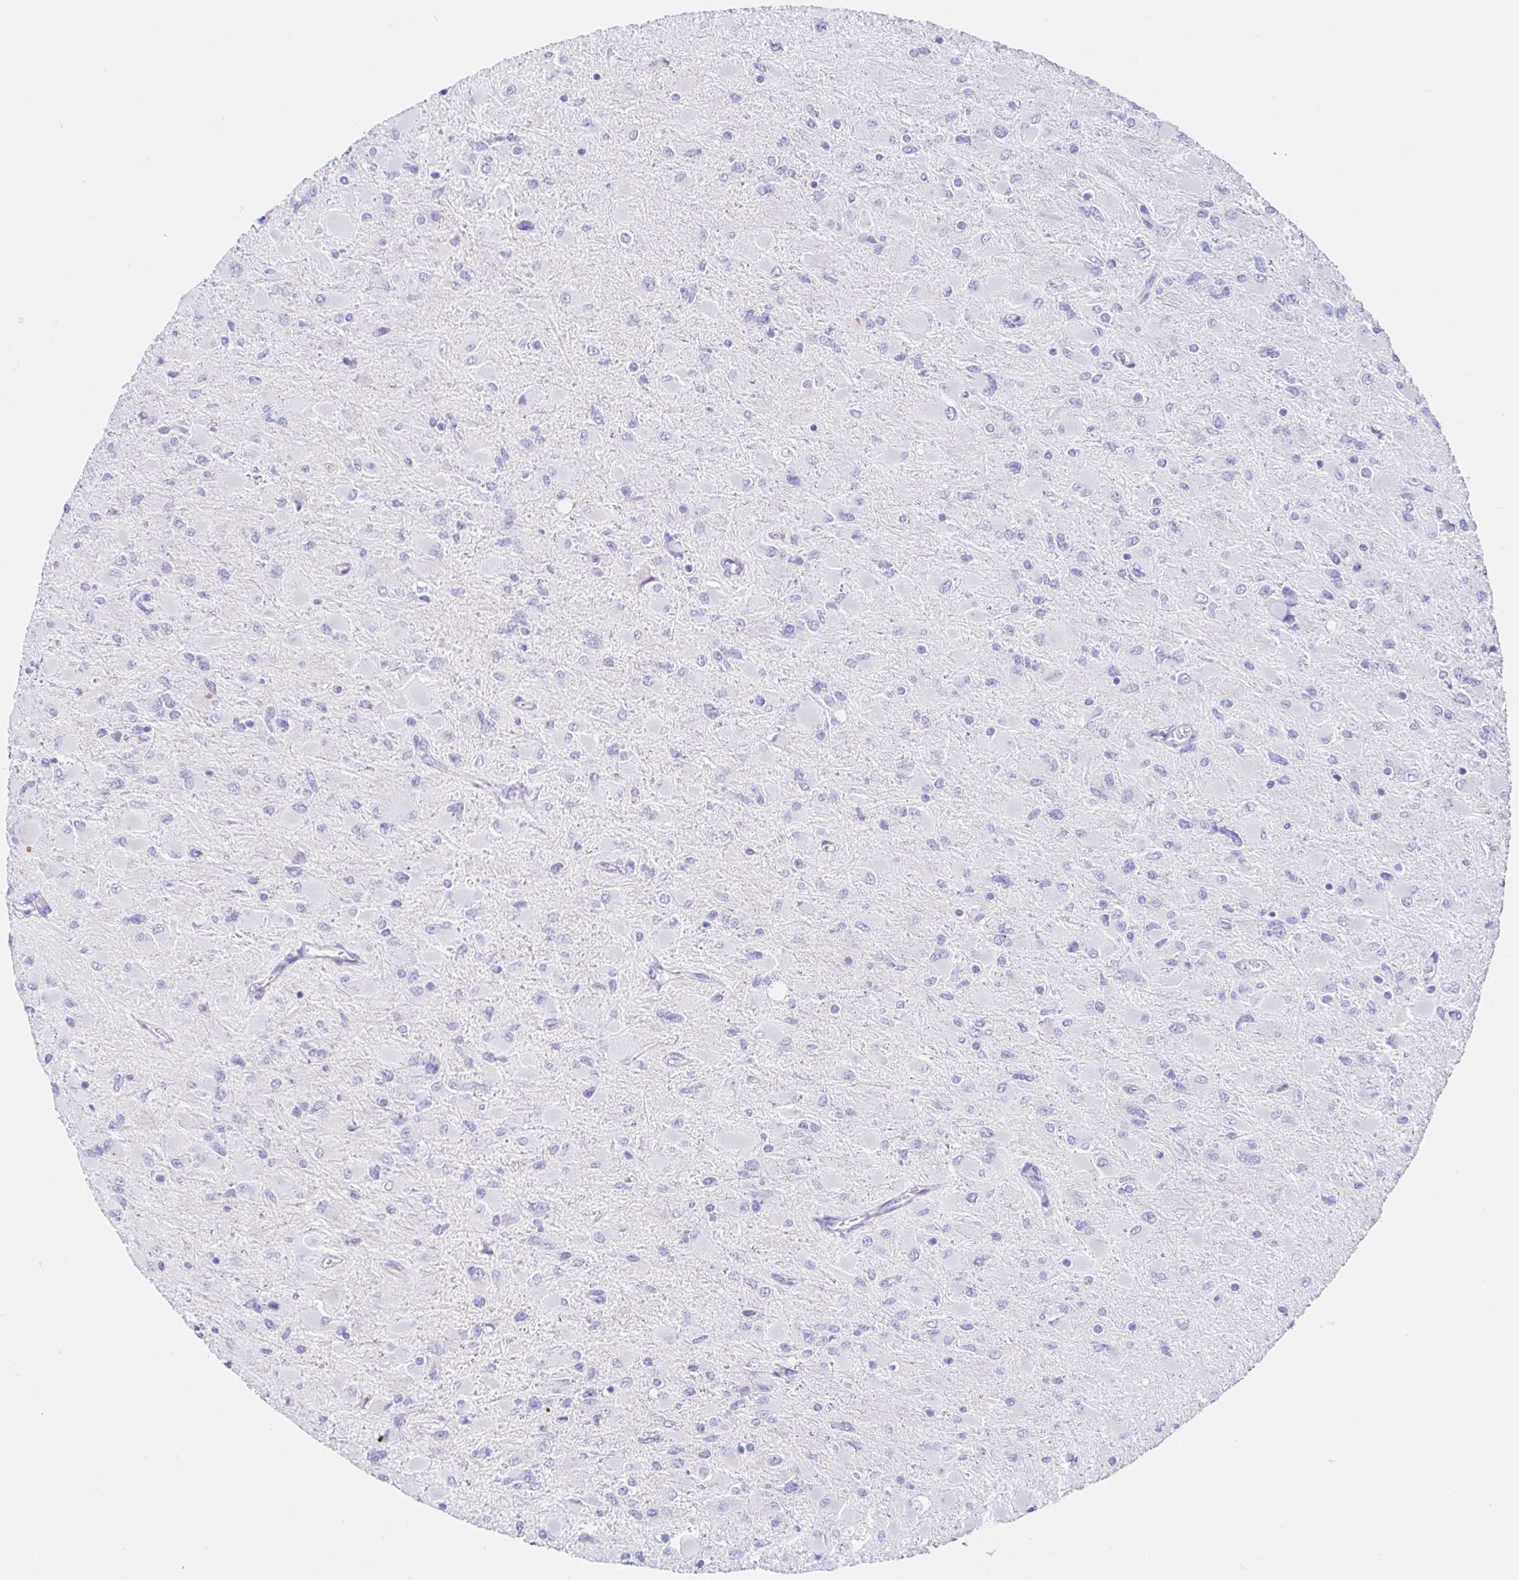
{"staining": {"intensity": "negative", "quantity": "none", "location": "none"}, "tissue": "glioma", "cell_type": "Tumor cells", "image_type": "cancer", "snomed": [{"axis": "morphology", "description": "Glioma, malignant, High grade"}, {"axis": "topography", "description": "Cerebral cortex"}], "caption": "Histopathology image shows no protein positivity in tumor cells of malignant glioma (high-grade) tissue.", "gene": "SAA4", "patient": {"sex": "female", "age": 36}}